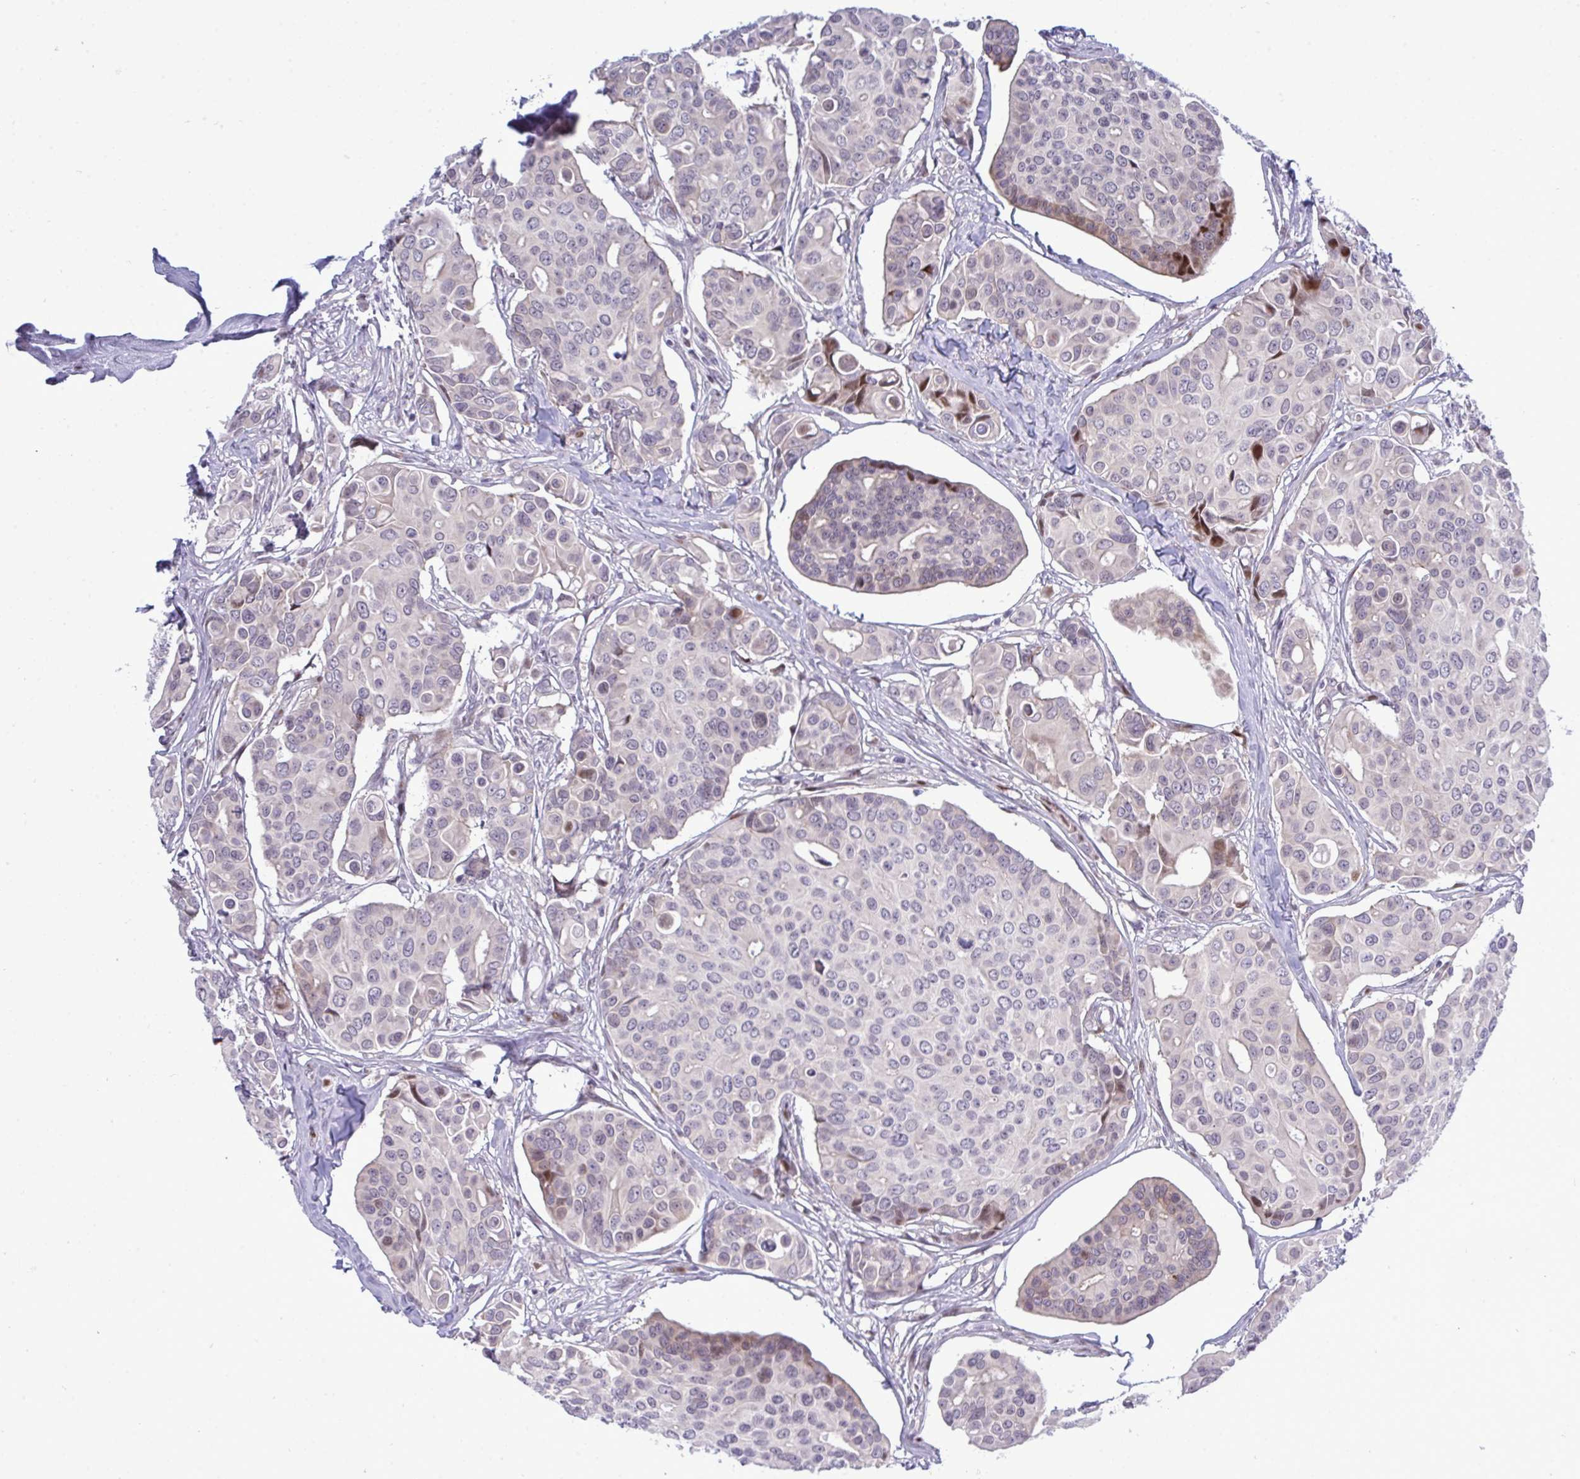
{"staining": {"intensity": "moderate", "quantity": "<25%", "location": "nuclear"}, "tissue": "breast cancer", "cell_type": "Tumor cells", "image_type": "cancer", "snomed": [{"axis": "morphology", "description": "Normal tissue, NOS"}, {"axis": "morphology", "description": "Duct carcinoma"}, {"axis": "topography", "description": "Skin"}, {"axis": "topography", "description": "Breast"}], "caption": "Human breast cancer stained with a brown dye reveals moderate nuclear positive staining in approximately <25% of tumor cells.", "gene": "TAB1", "patient": {"sex": "female", "age": 54}}